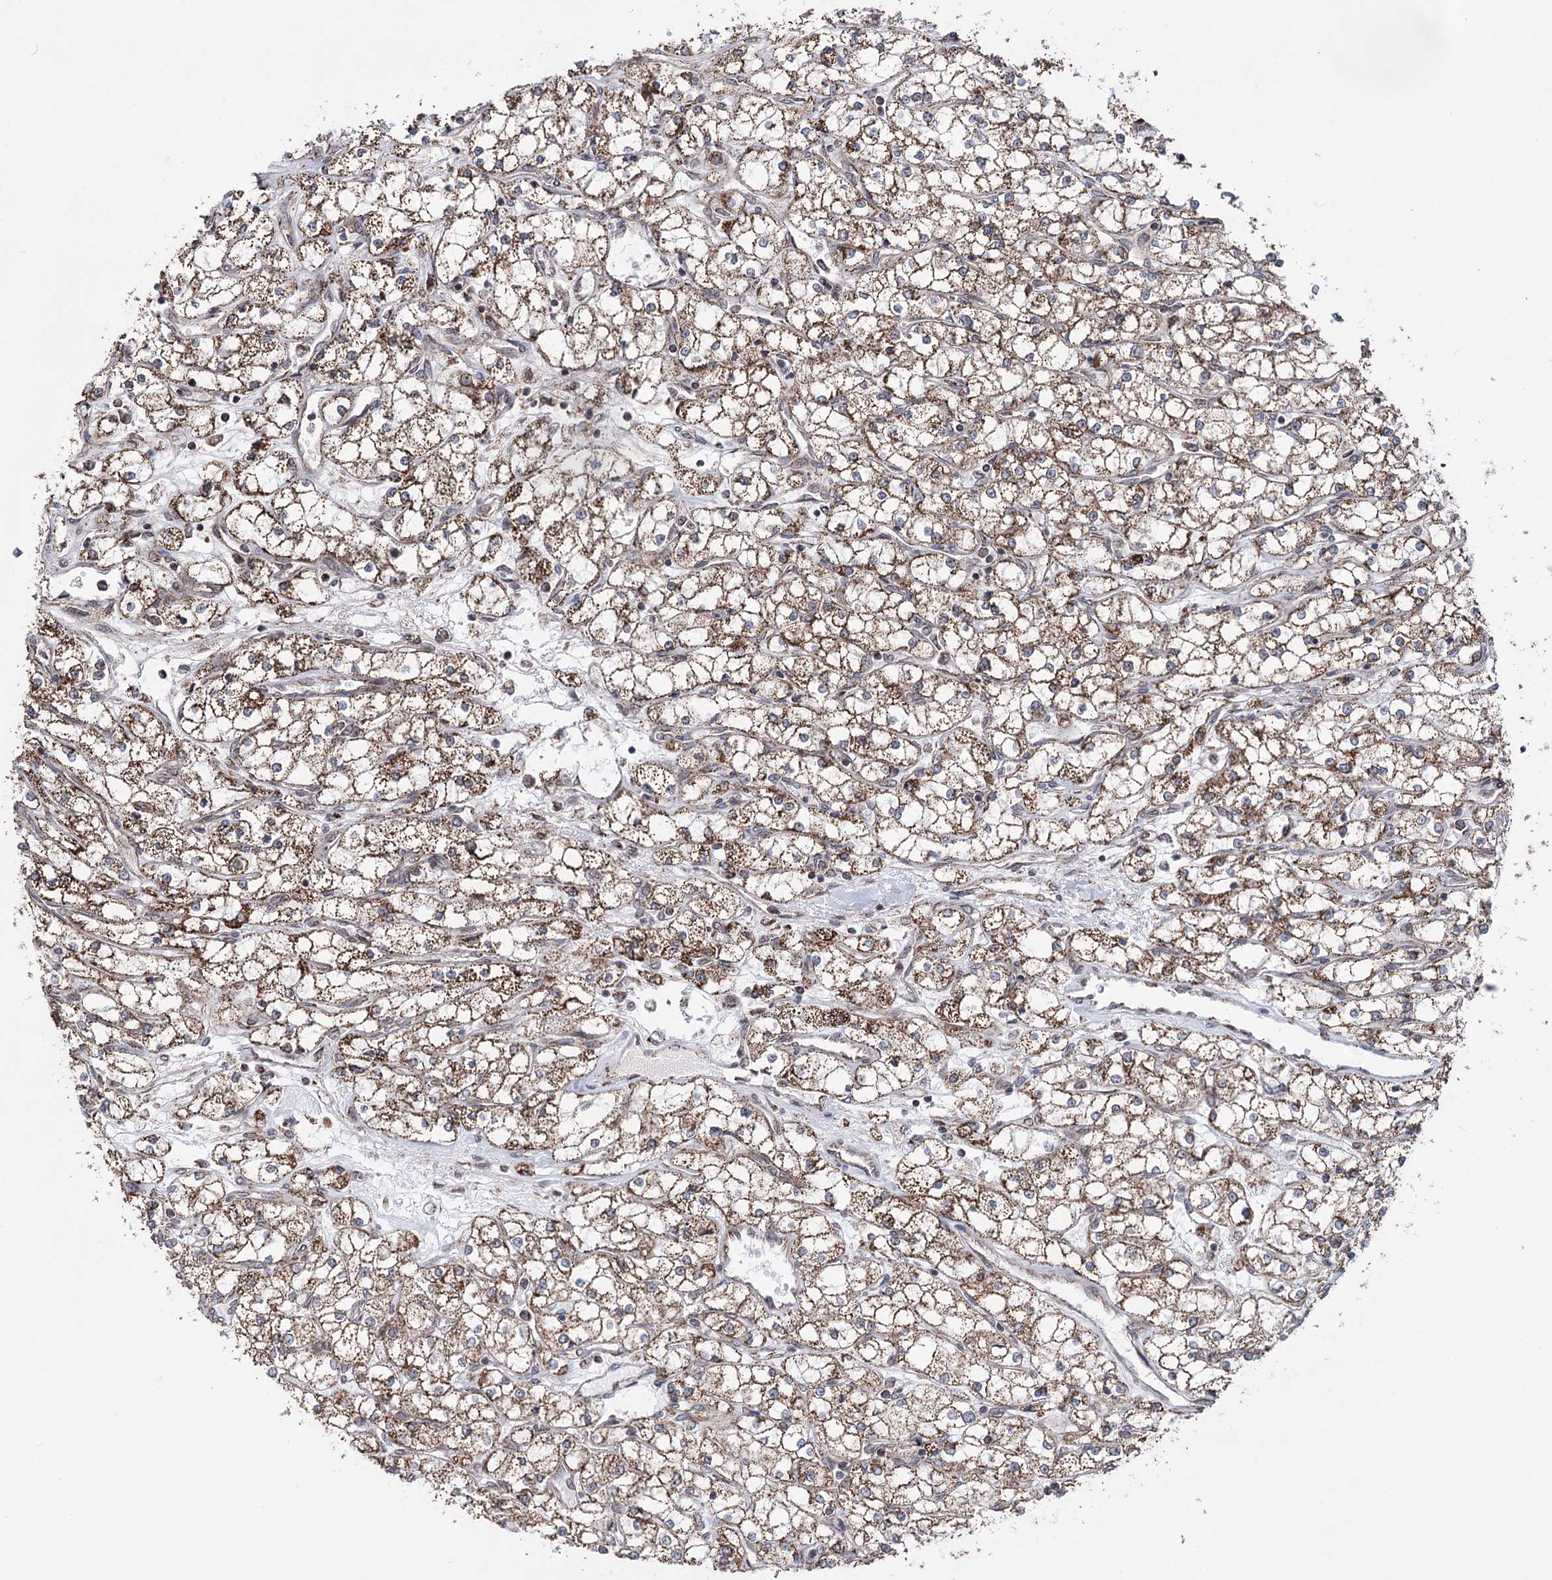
{"staining": {"intensity": "moderate", "quantity": ">75%", "location": "cytoplasmic/membranous"}, "tissue": "renal cancer", "cell_type": "Tumor cells", "image_type": "cancer", "snomed": [{"axis": "morphology", "description": "Adenocarcinoma, NOS"}, {"axis": "topography", "description": "Kidney"}], "caption": "Immunohistochemistry staining of adenocarcinoma (renal), which exhibits medium levels of moderate cytoplasmic/membranous staining in approximately >75% of tumor cells indicating moderate cytoplasmic/membranous protein staining. The staining was performed using DAB (brown) for protein detection and nuclei were counterstained in hematoxylin (blue).", "gene": "CREB3L4", "patient": {"sex": "male", "age": 80}}